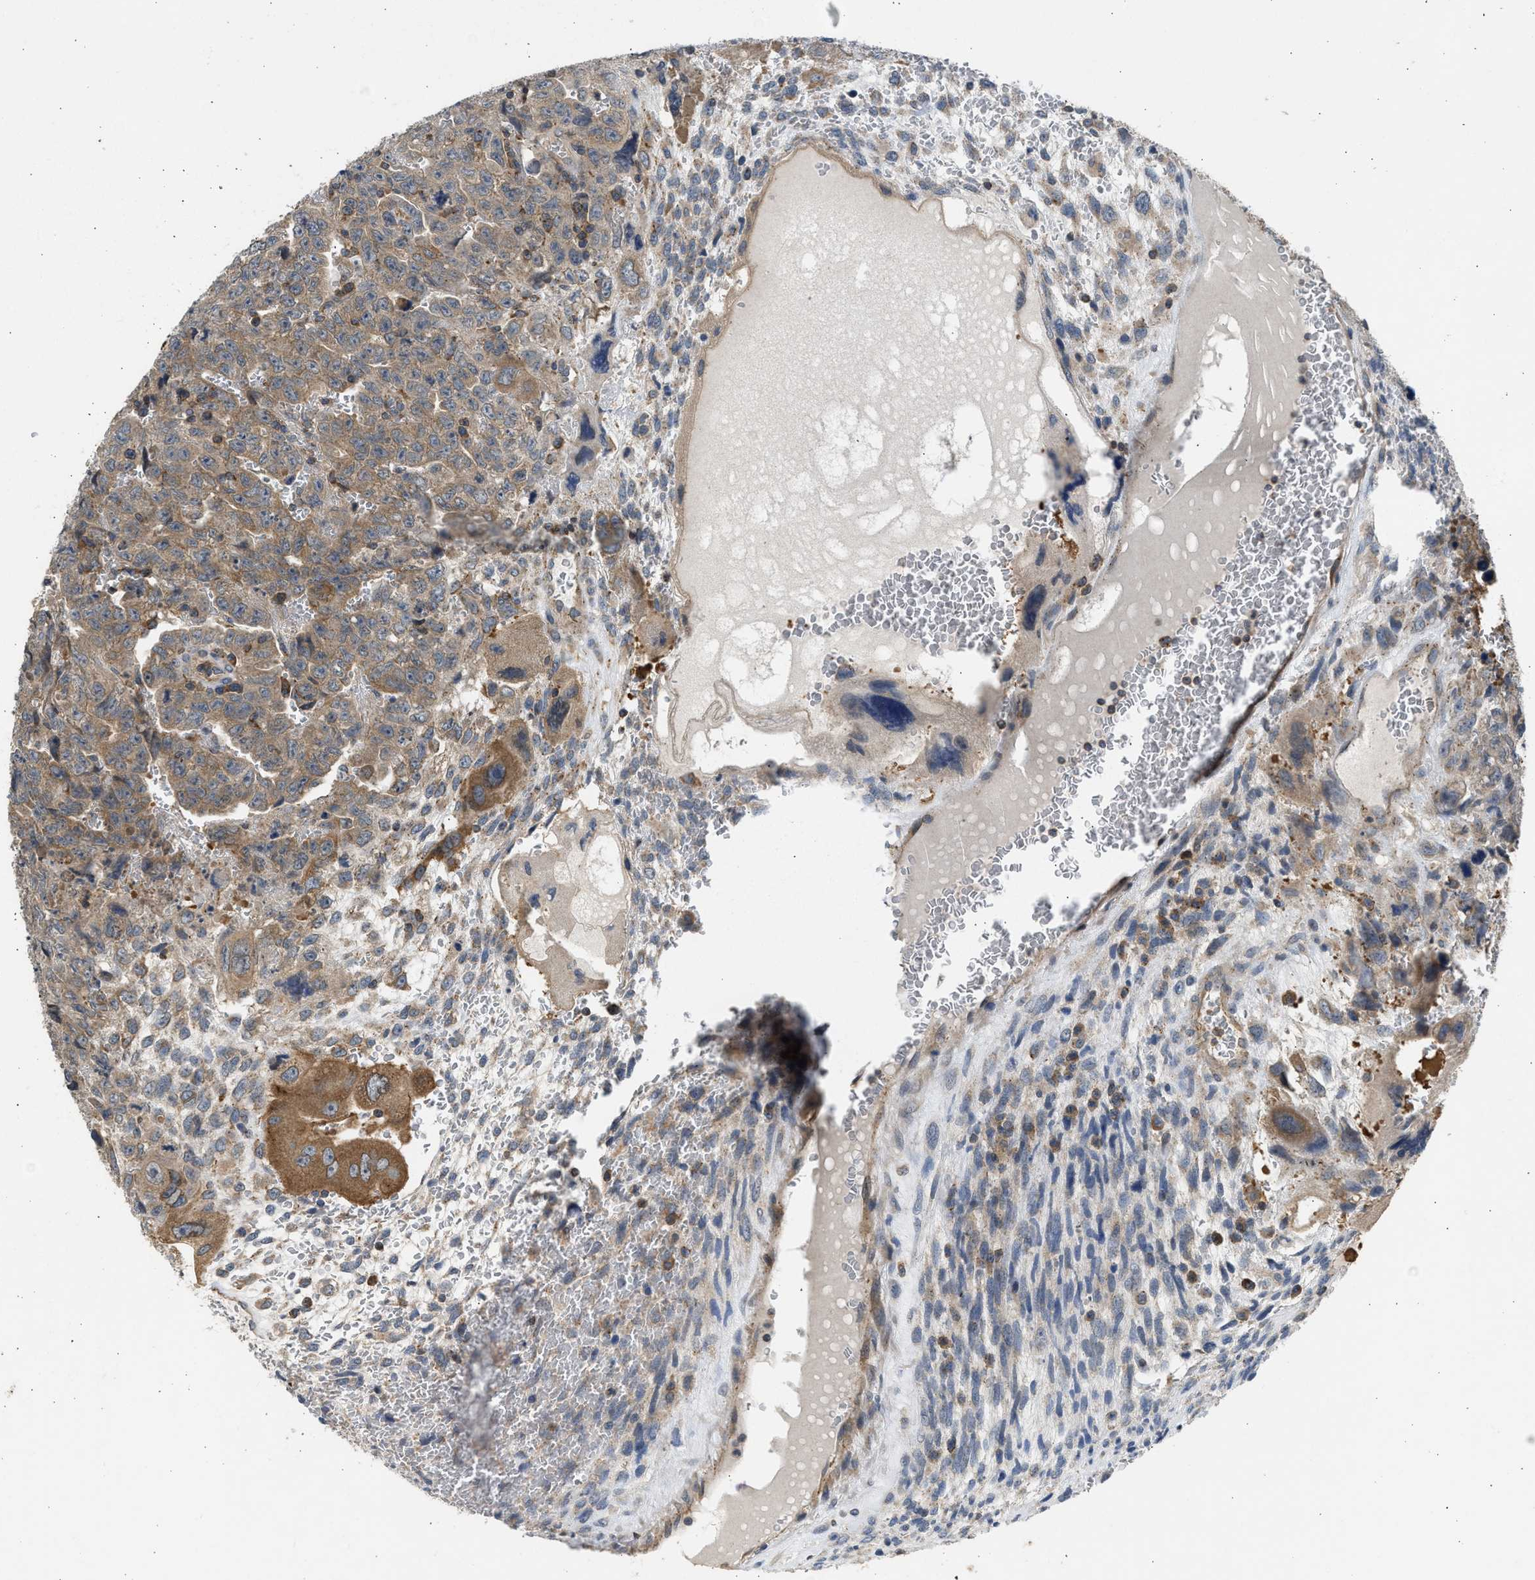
{"staining": {"intensity": "moderate", "quantity": ">75%", "location": "cytoplasmic/membranous"}, "tissue": "testis cancer", "cell_type": "Tumor cells", "image_type": "cancer", "snomed": [{"axis": "morphology", "description": "Carcinoma, Embryonal, NOS"}, {"axis": "topography", "description": "Testis"}], "caption": "Immunohistochemical staining of human embryonal carcinoma (testis) exhibits medium levels of moderate cytoplasmic/membranous expression in about >75% of tumor cells.", "gene": "CYP1A1", "patient": {"sex": "male", "age": 28}}